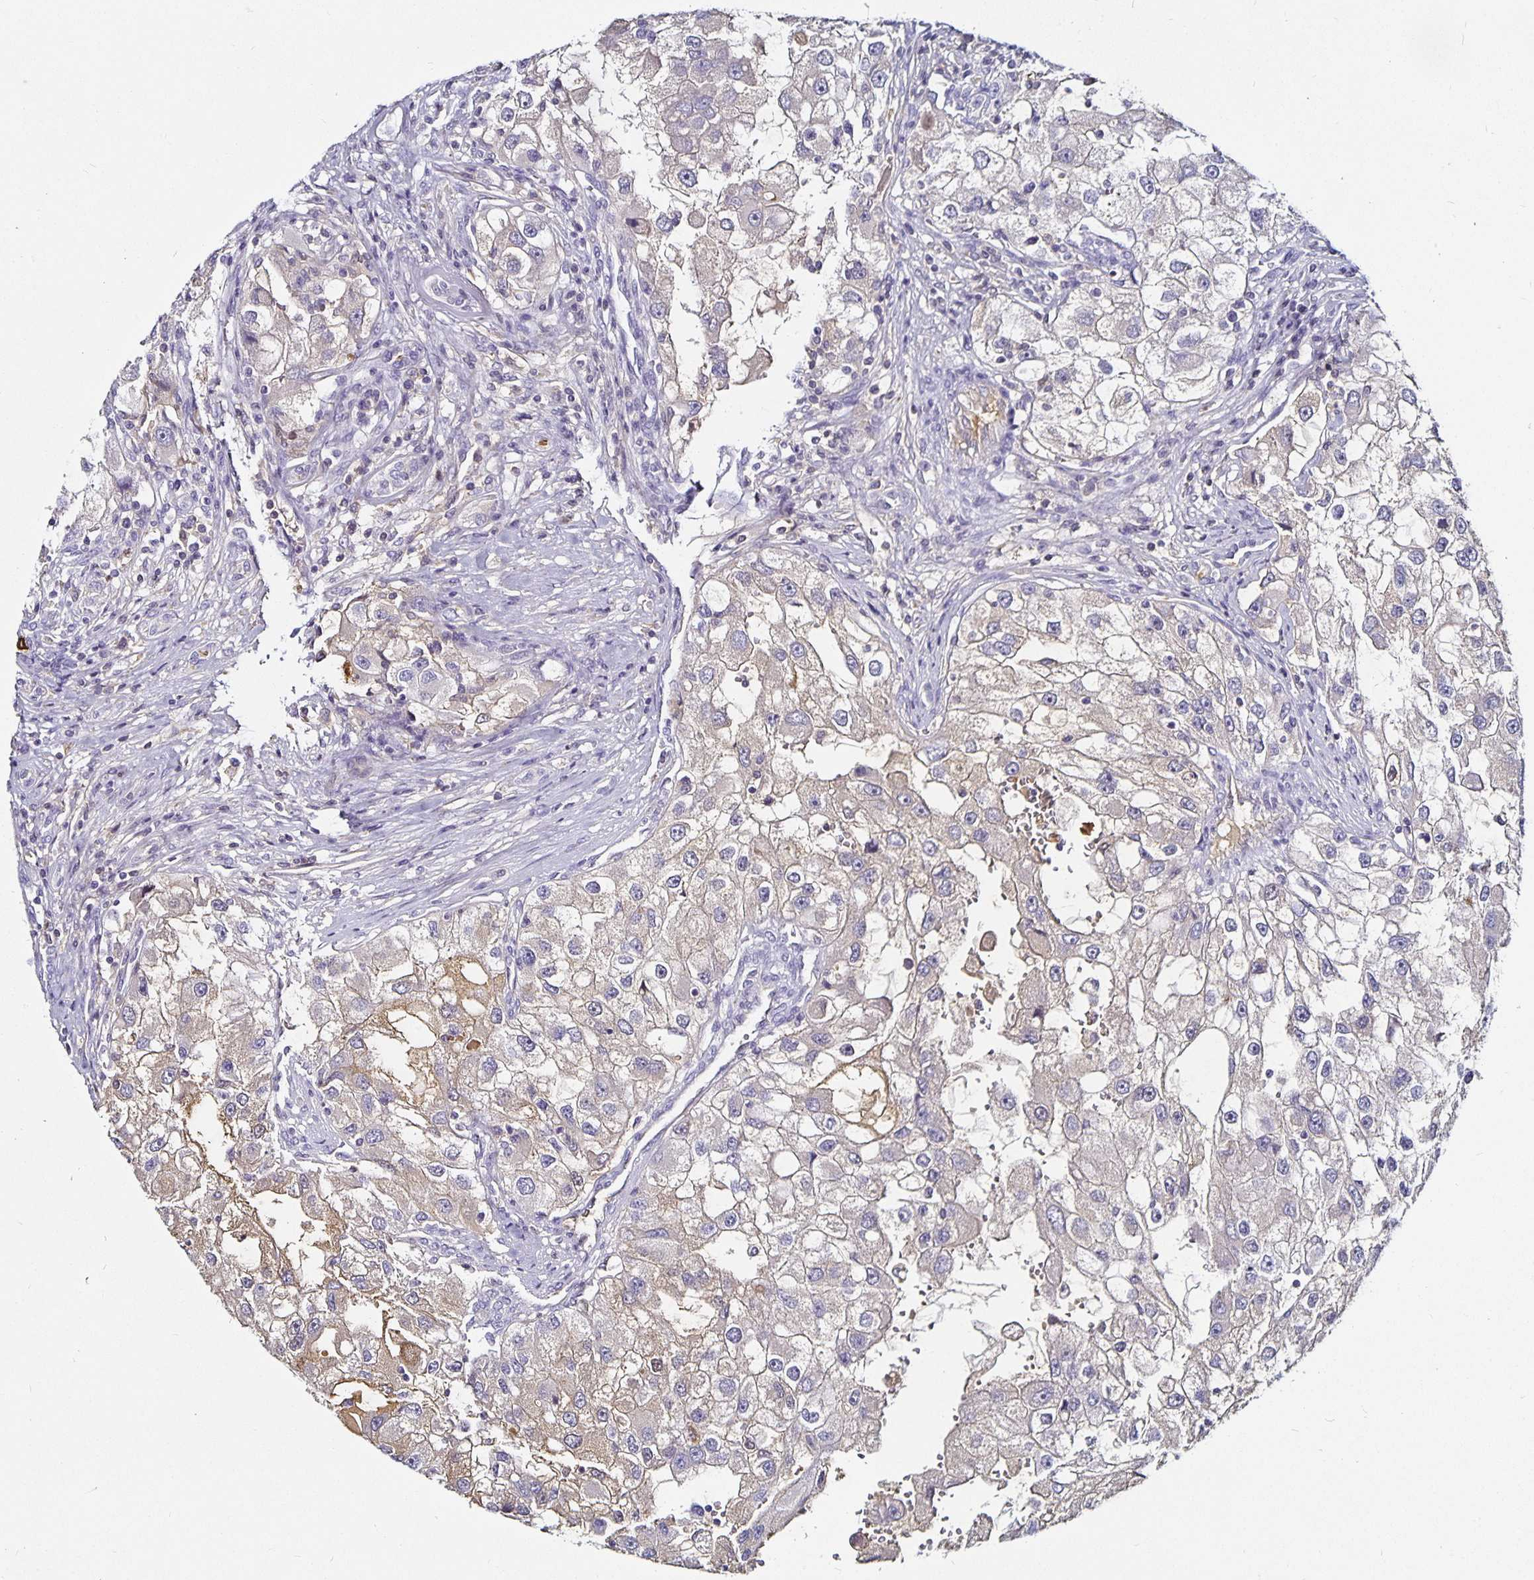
{"staining": {"intensity": "weak", "quantity": "25%-75%", "location": "cytoplasmic/membranous"}, "tissue": "renal cancer", "cell_type": "Tumor cells", "image_type": "cancer", "snomed": [{"axis": "morphology", "description": "Adenocarcinoma, NOS"}, {"axis": "topography", "description": "Kidney"}], "caption": "About 25%-75% of tumor cells in human renal adenocarcinoma show weak cytoplasmic/membranous protein staining as visualized by brown immunohistochemical staining.", "gene": "TTR", "patient": {"sex": "male", "age": 63}}